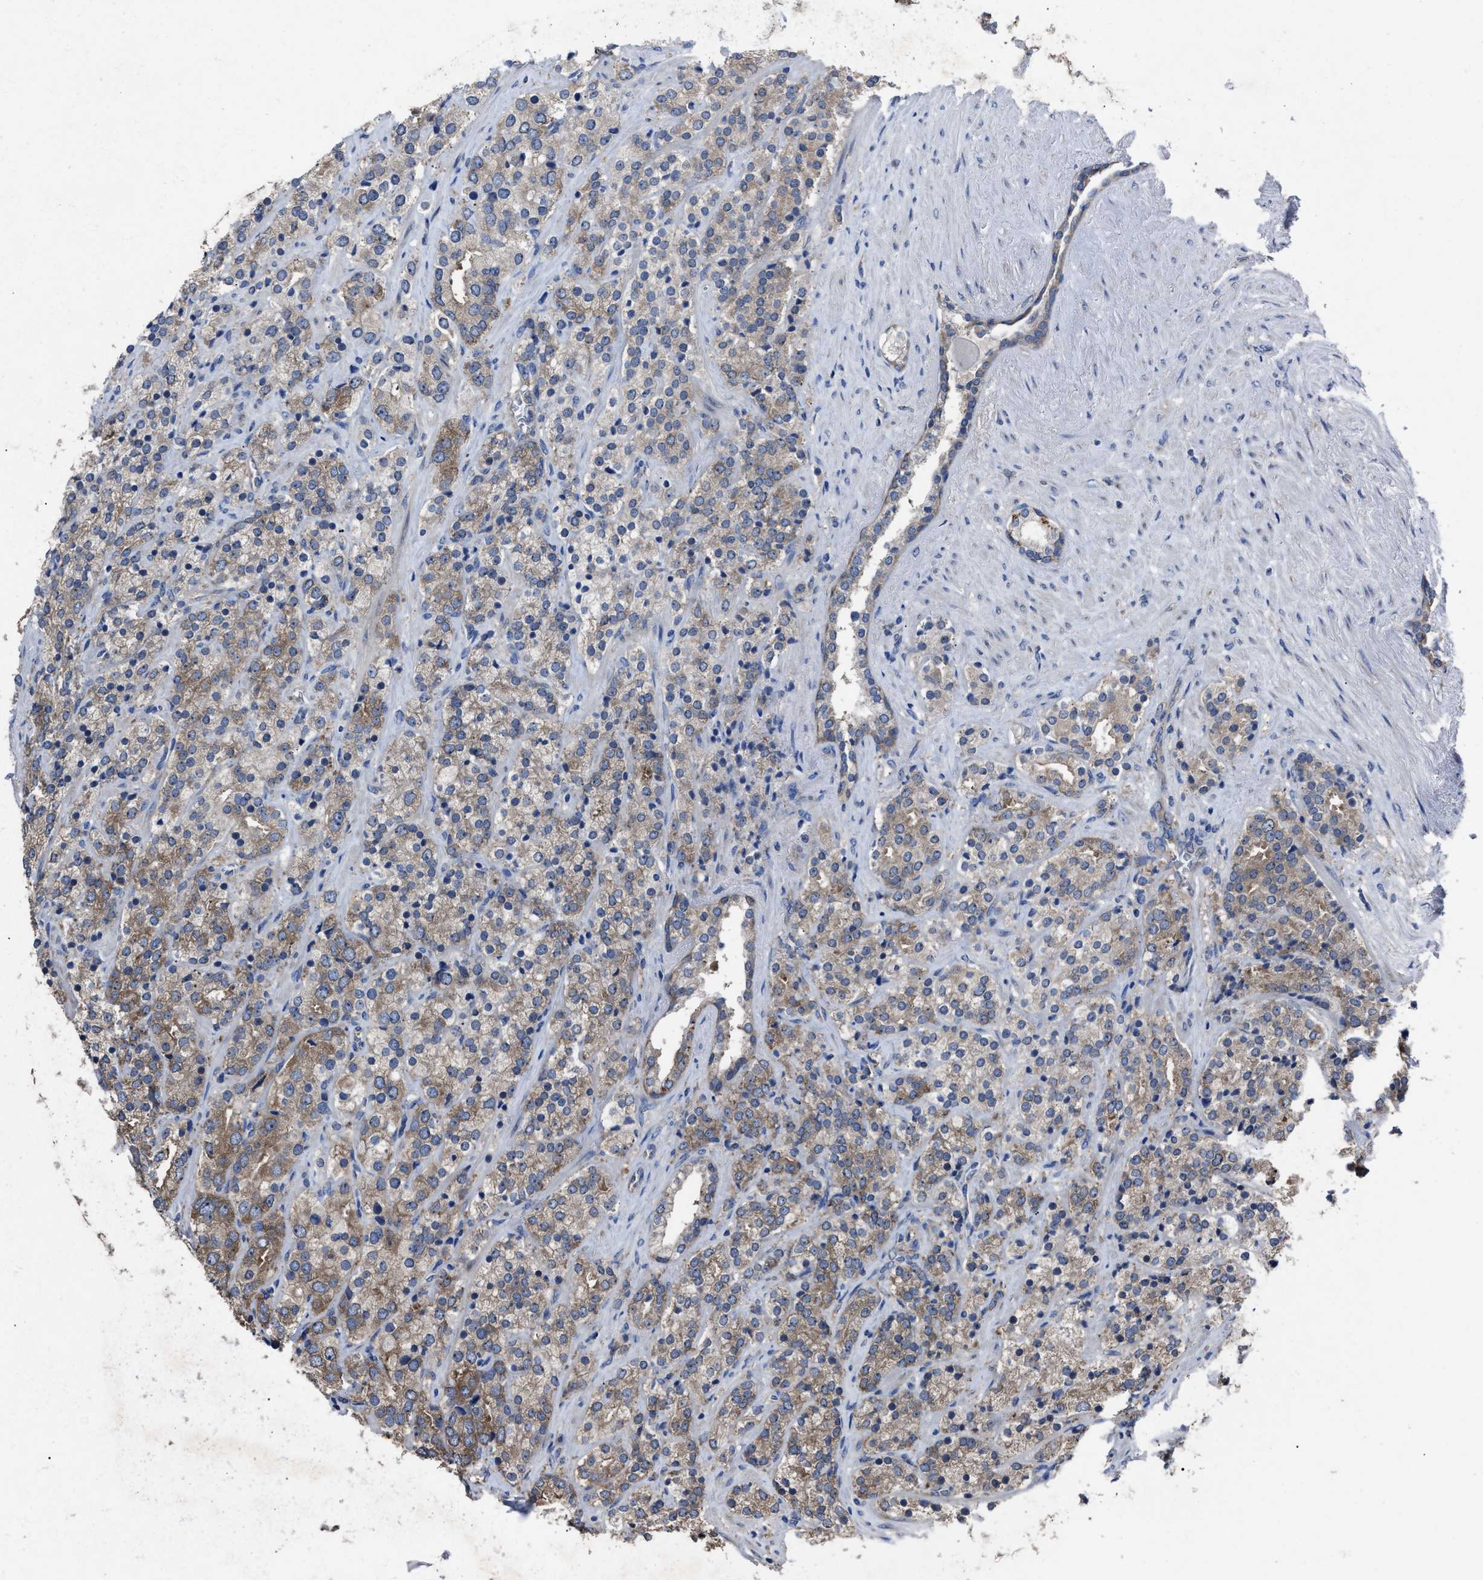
{"staining": {"intensity": "moderate", "quantity": "25%-75%", "location": "cytoplasmic/membranous"}, "tissue": "prostate cancer", "cell_type": "Tumor cells", "image_type": "cancer", "snomed": [{"axis": "morphology", "description": "Adenocarcinoma, High grade"}, {"axis": "topography", "description": "Prostate"}], "caption": "Immunohistochemistry (IHC) of prostate adenocarcinoma (high-grade) demonstrates medium levels of moderate cytoplasmic/membranous staining in approximately 25%-75% of tumor cells. The staining is performed using DAB (3,3'-diaminobenzidine) brown chromogen to label protein expression. The nuclei are counter-stained blue using hematoxylin.", "gene": "UPF1", "patient": {"sex": "male", "age": 71}}